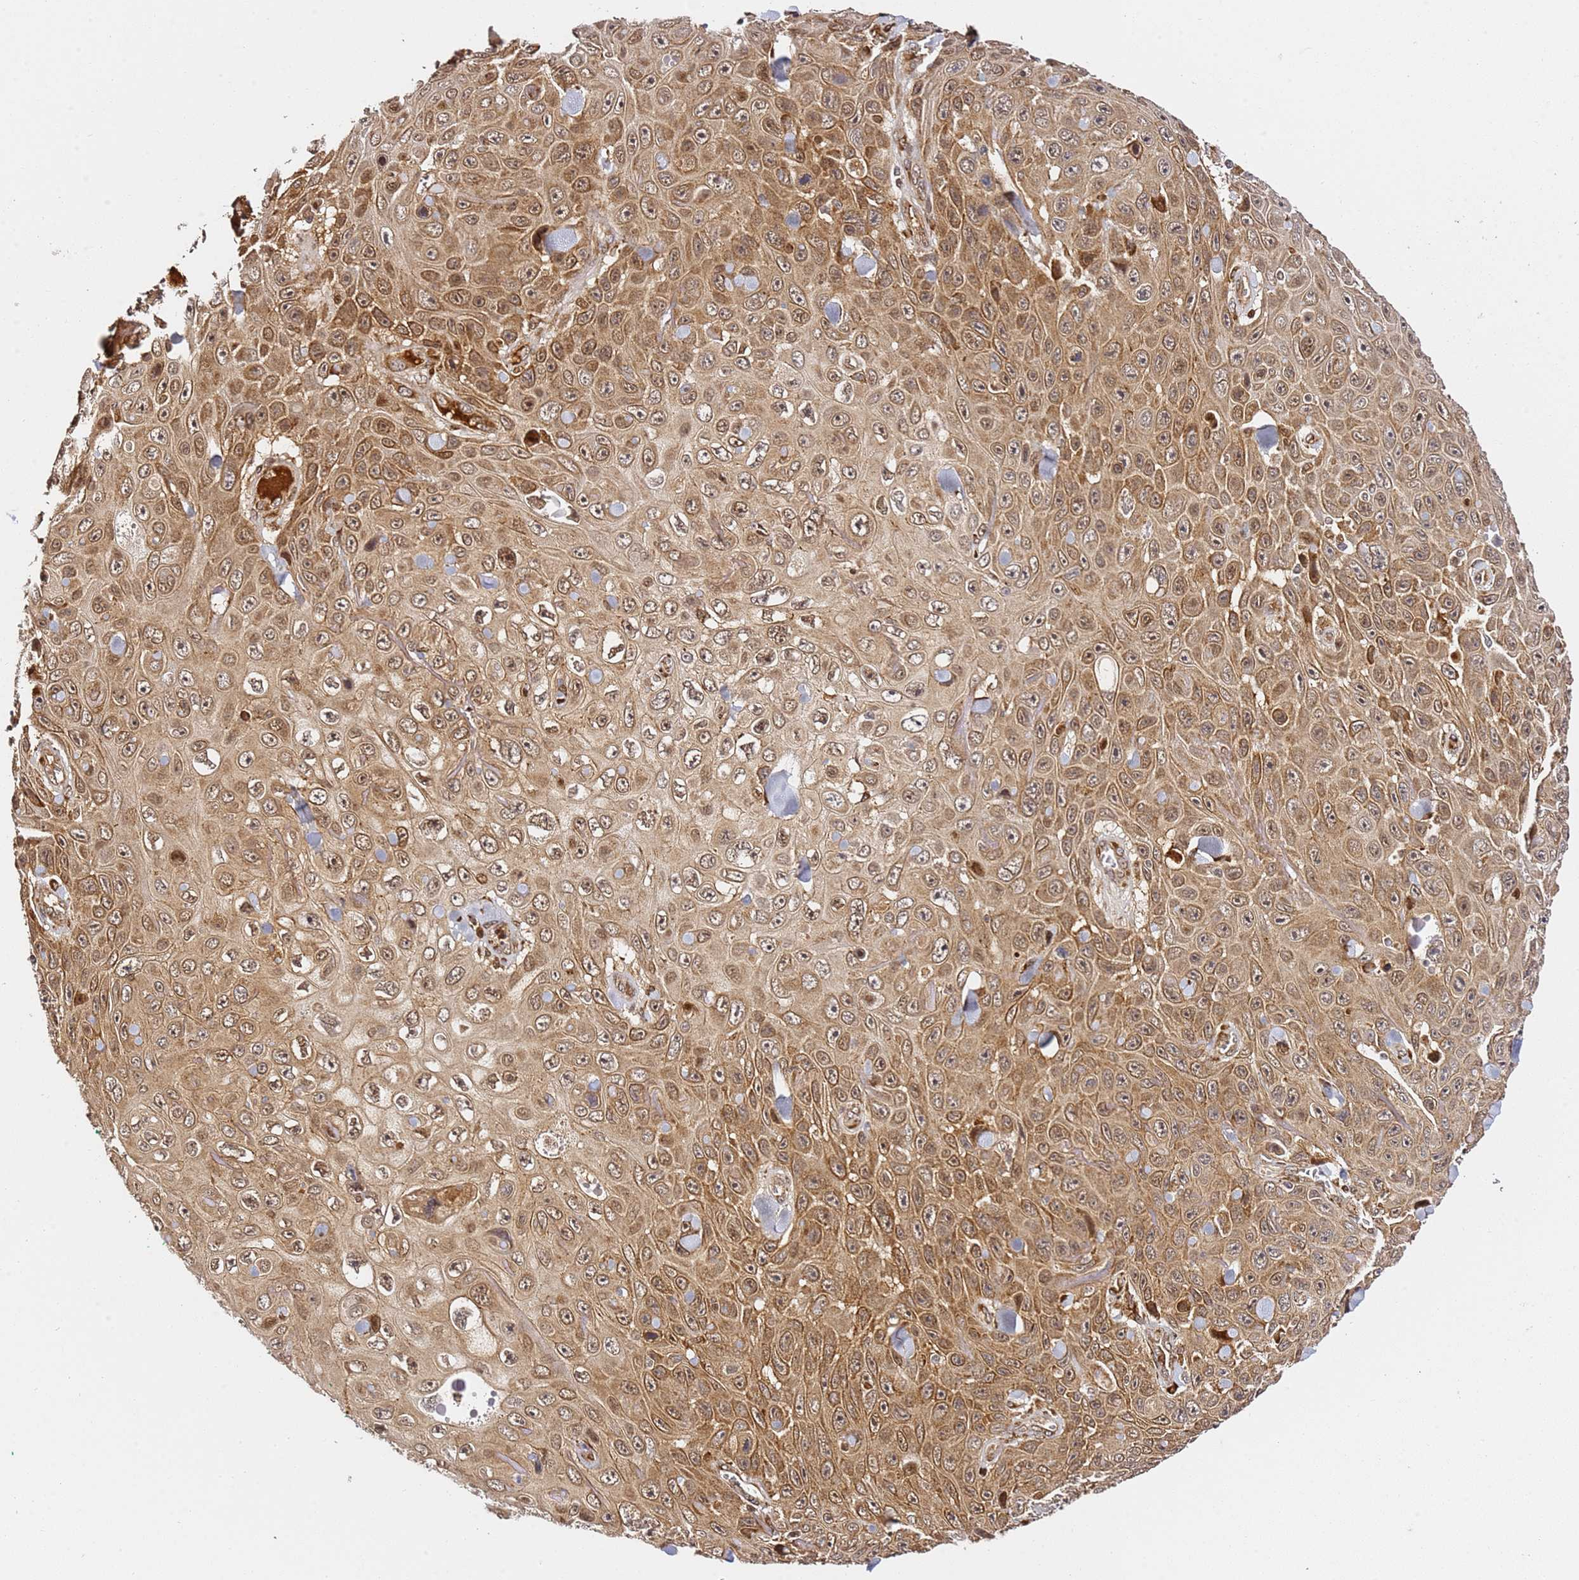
{"staining": {"intensity": "moderate", "quantity": ">75%", "location": "cytoplasmic/membranous,nuclear"}, "tissue": "skin cancer", "cell_type": "Tumor cells", "image_type": "cancer", "snomed": [{"axis": "morphology", "description": "Squamous cell carcinoma, NOS"}, {"axis": "topography", "description": "Skin"}], "caption": "Immunohistochemical staining of skin cancer displays moderate cytoplasmic/membranous and nuclear protein staining in approximately >75% of tumor cells.", "gene": "SMOX", "patient": {"sex": "male", "age": 82}}